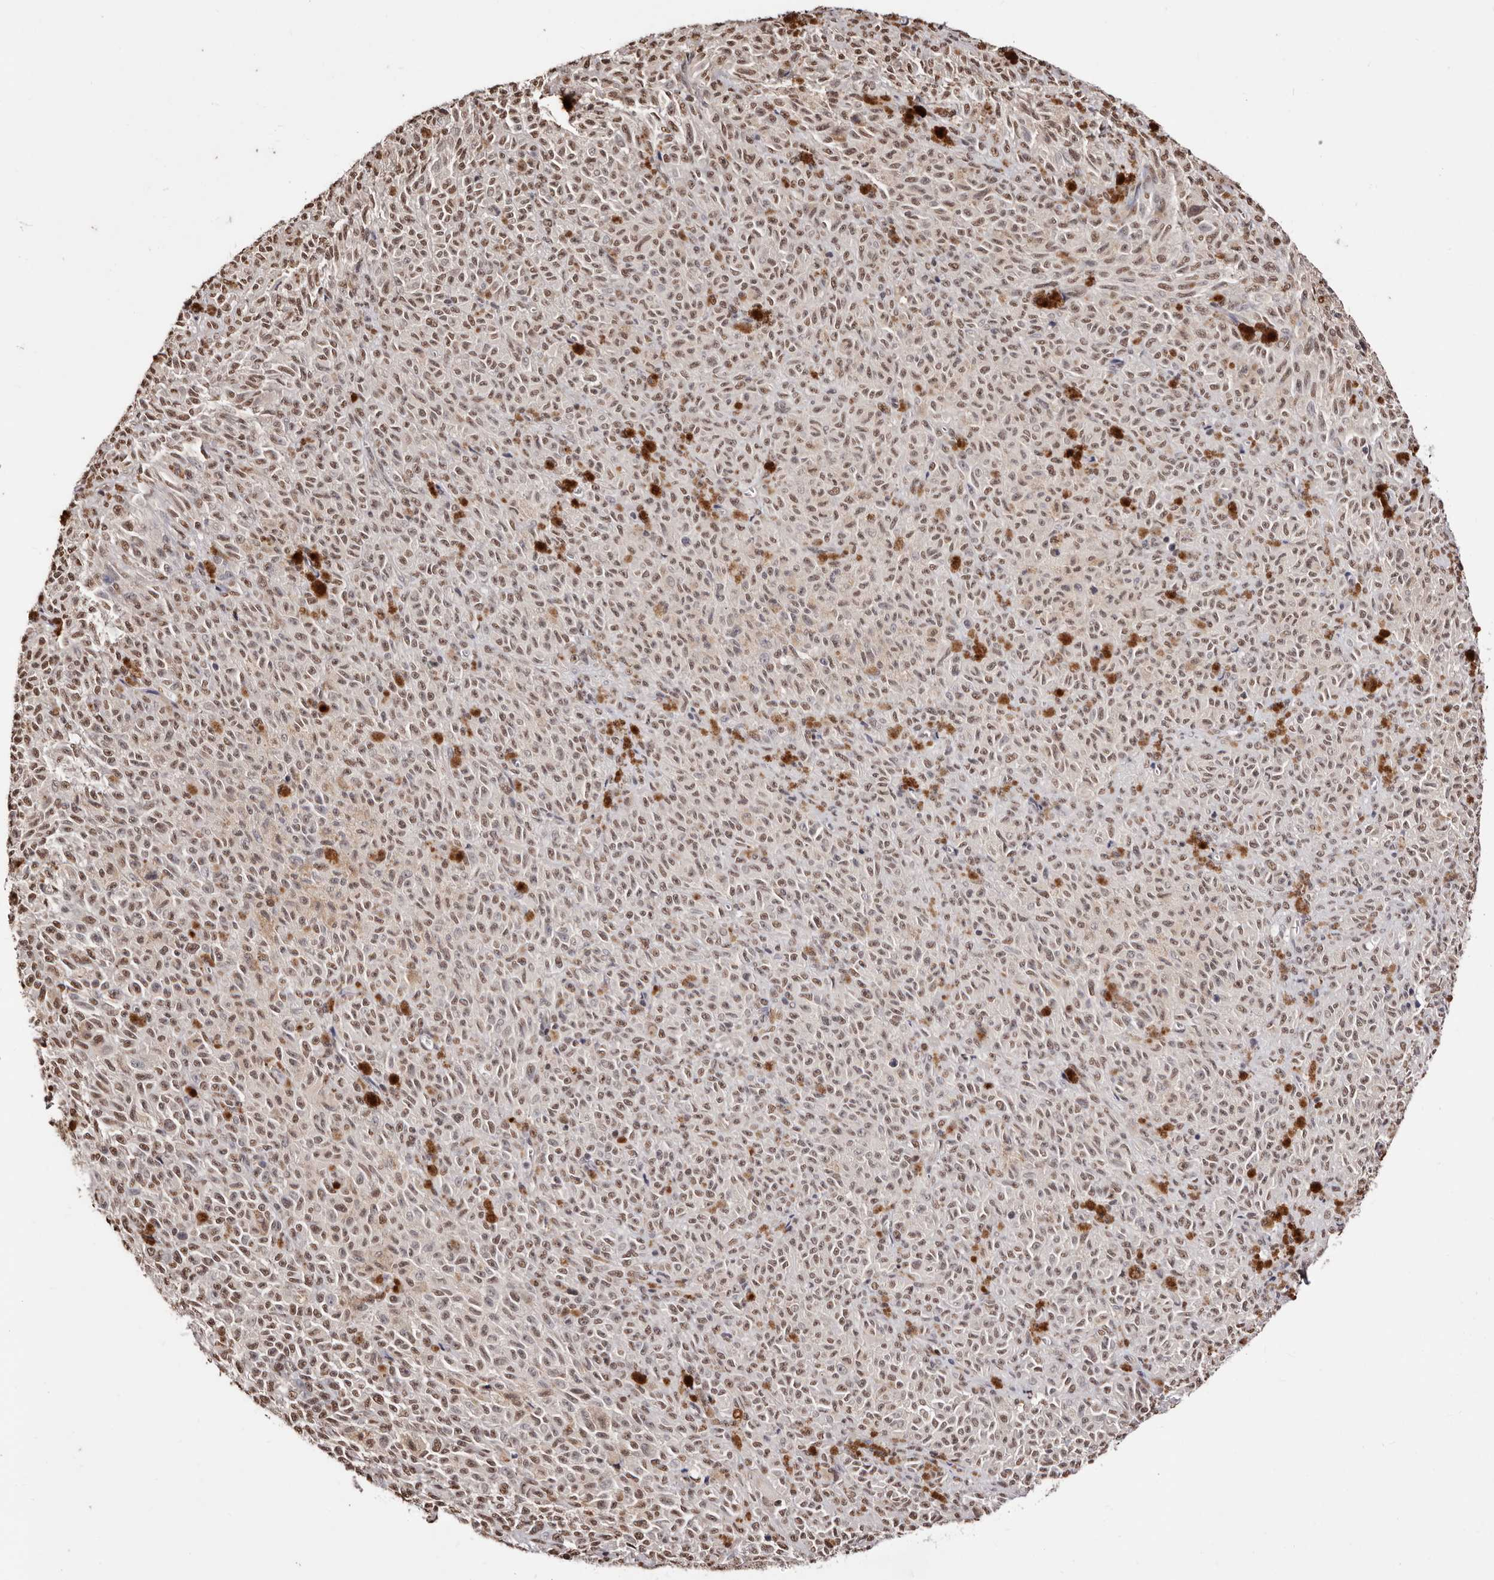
{"staining": {"intensity": "moderate", "quantity": ">75%", "location": "nuclear"}, "tissue": "melanoma", "cell_type": "Tumor cells", "image_type": "cancer", "snomed": [{"axis": "morphology", "description": "Malignant melanoma, NOS"}, {"axis": "topography", "description": "Skin"}], "caption": "Immunohistochemical staining of human melanoma shows moderate nuclear protein expression in approximately >75% of tumor cells.", "gene": "BICRAL", "patient": {"sex": "female", "age": 82}}